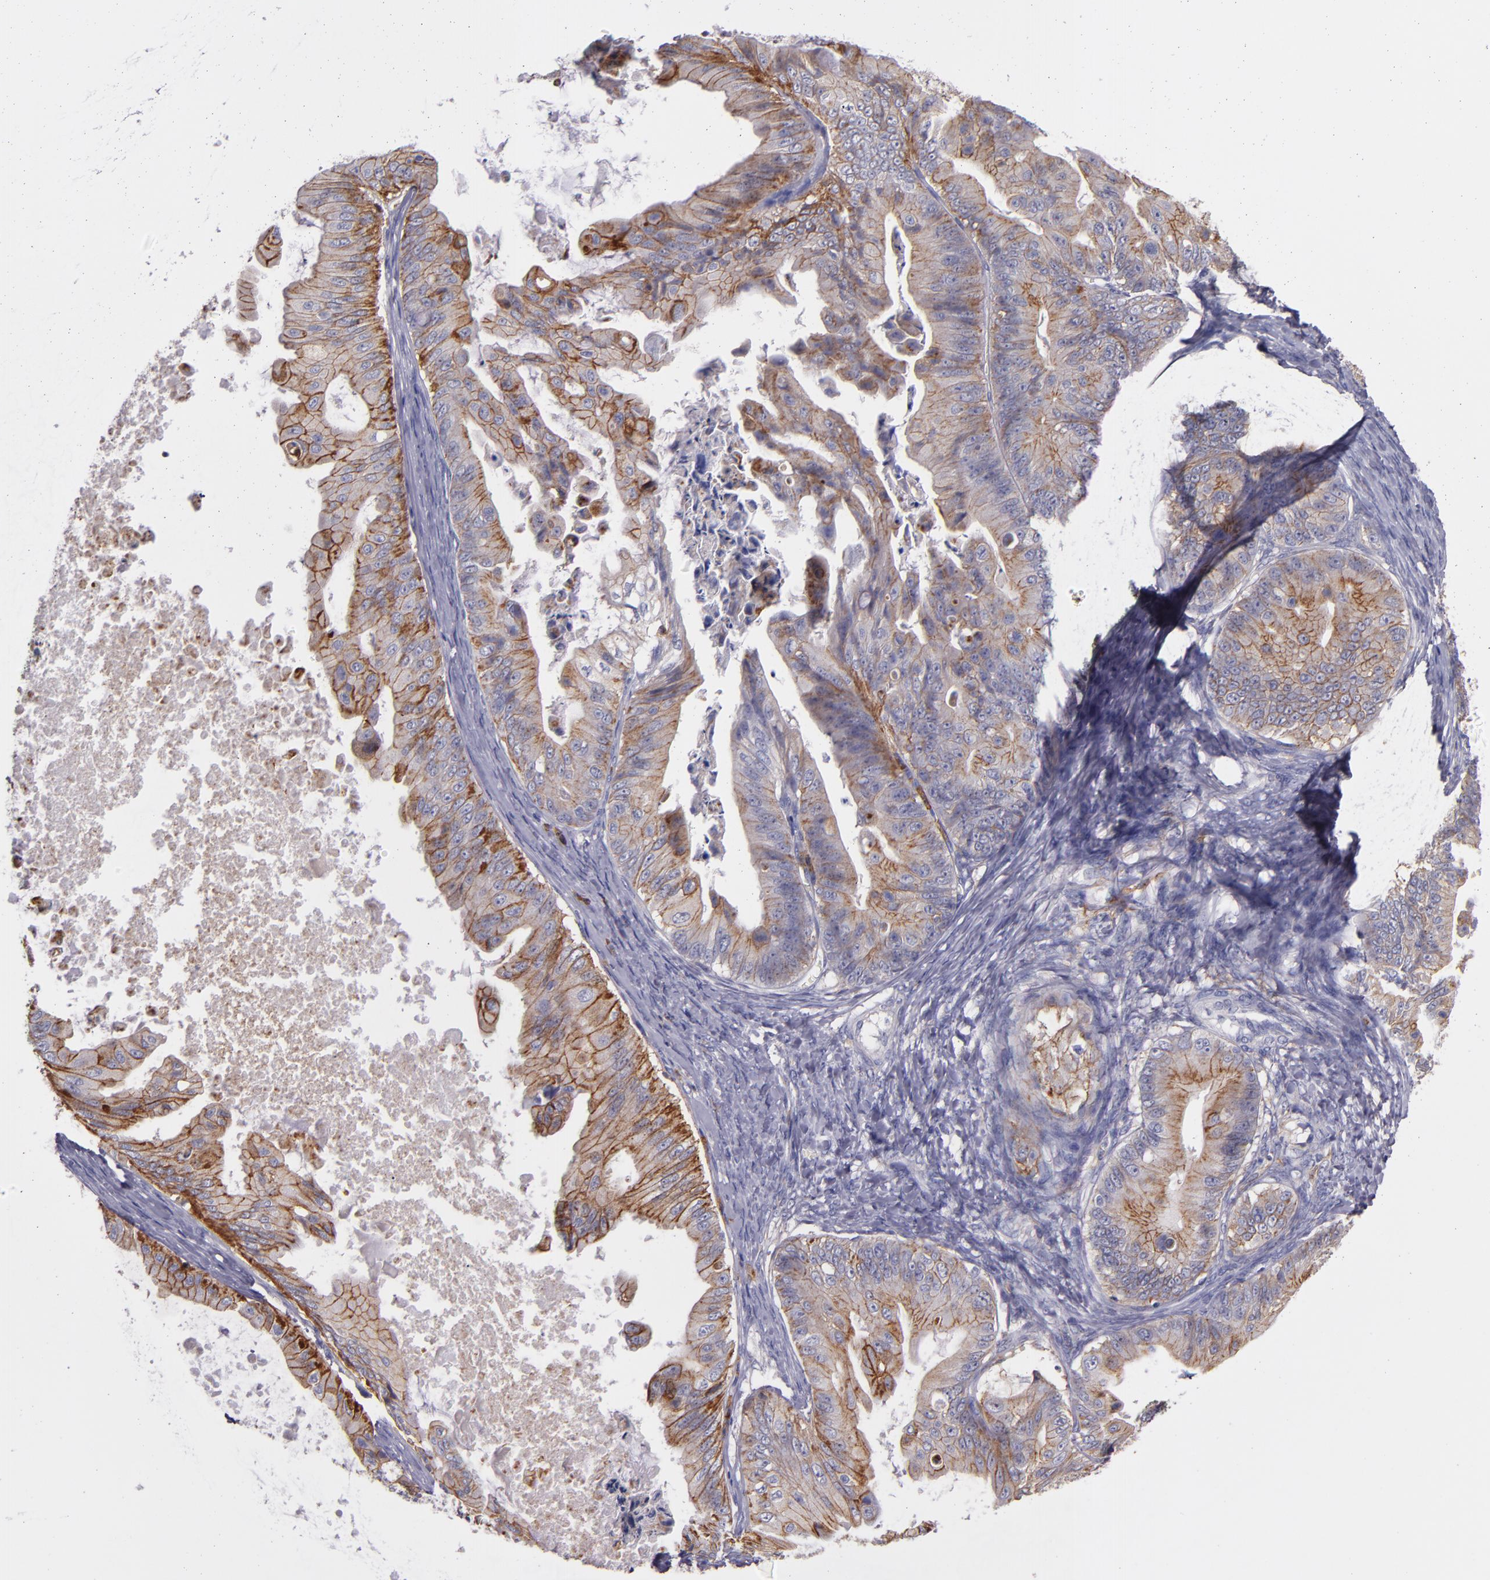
{"staining": {"intensity": "moderate", "quantity": "25%-75%", "location": "cytoplasmic/membranous"}, "tissue": "ovarian cancer", "cell_type": "Tumor cells", "image_type": "cancer", "snomed": [{"axis": "morphology", "description": "Cystadenocarcinoma, mucinous, NOS"}, {"axis": "topography", "description": "Ovary"}], "caption": "Tumor cells reveal moderate cytoplasmic/membranous positivity in about 25%-75% of cells in ovarian cancer (mucinous cystadenocarcinoma). (brown staining indicates protein expression, while blue staining denotes nuclei).", "gene": "C5AR1", "patient": {"sex": "female", "age": 37}}